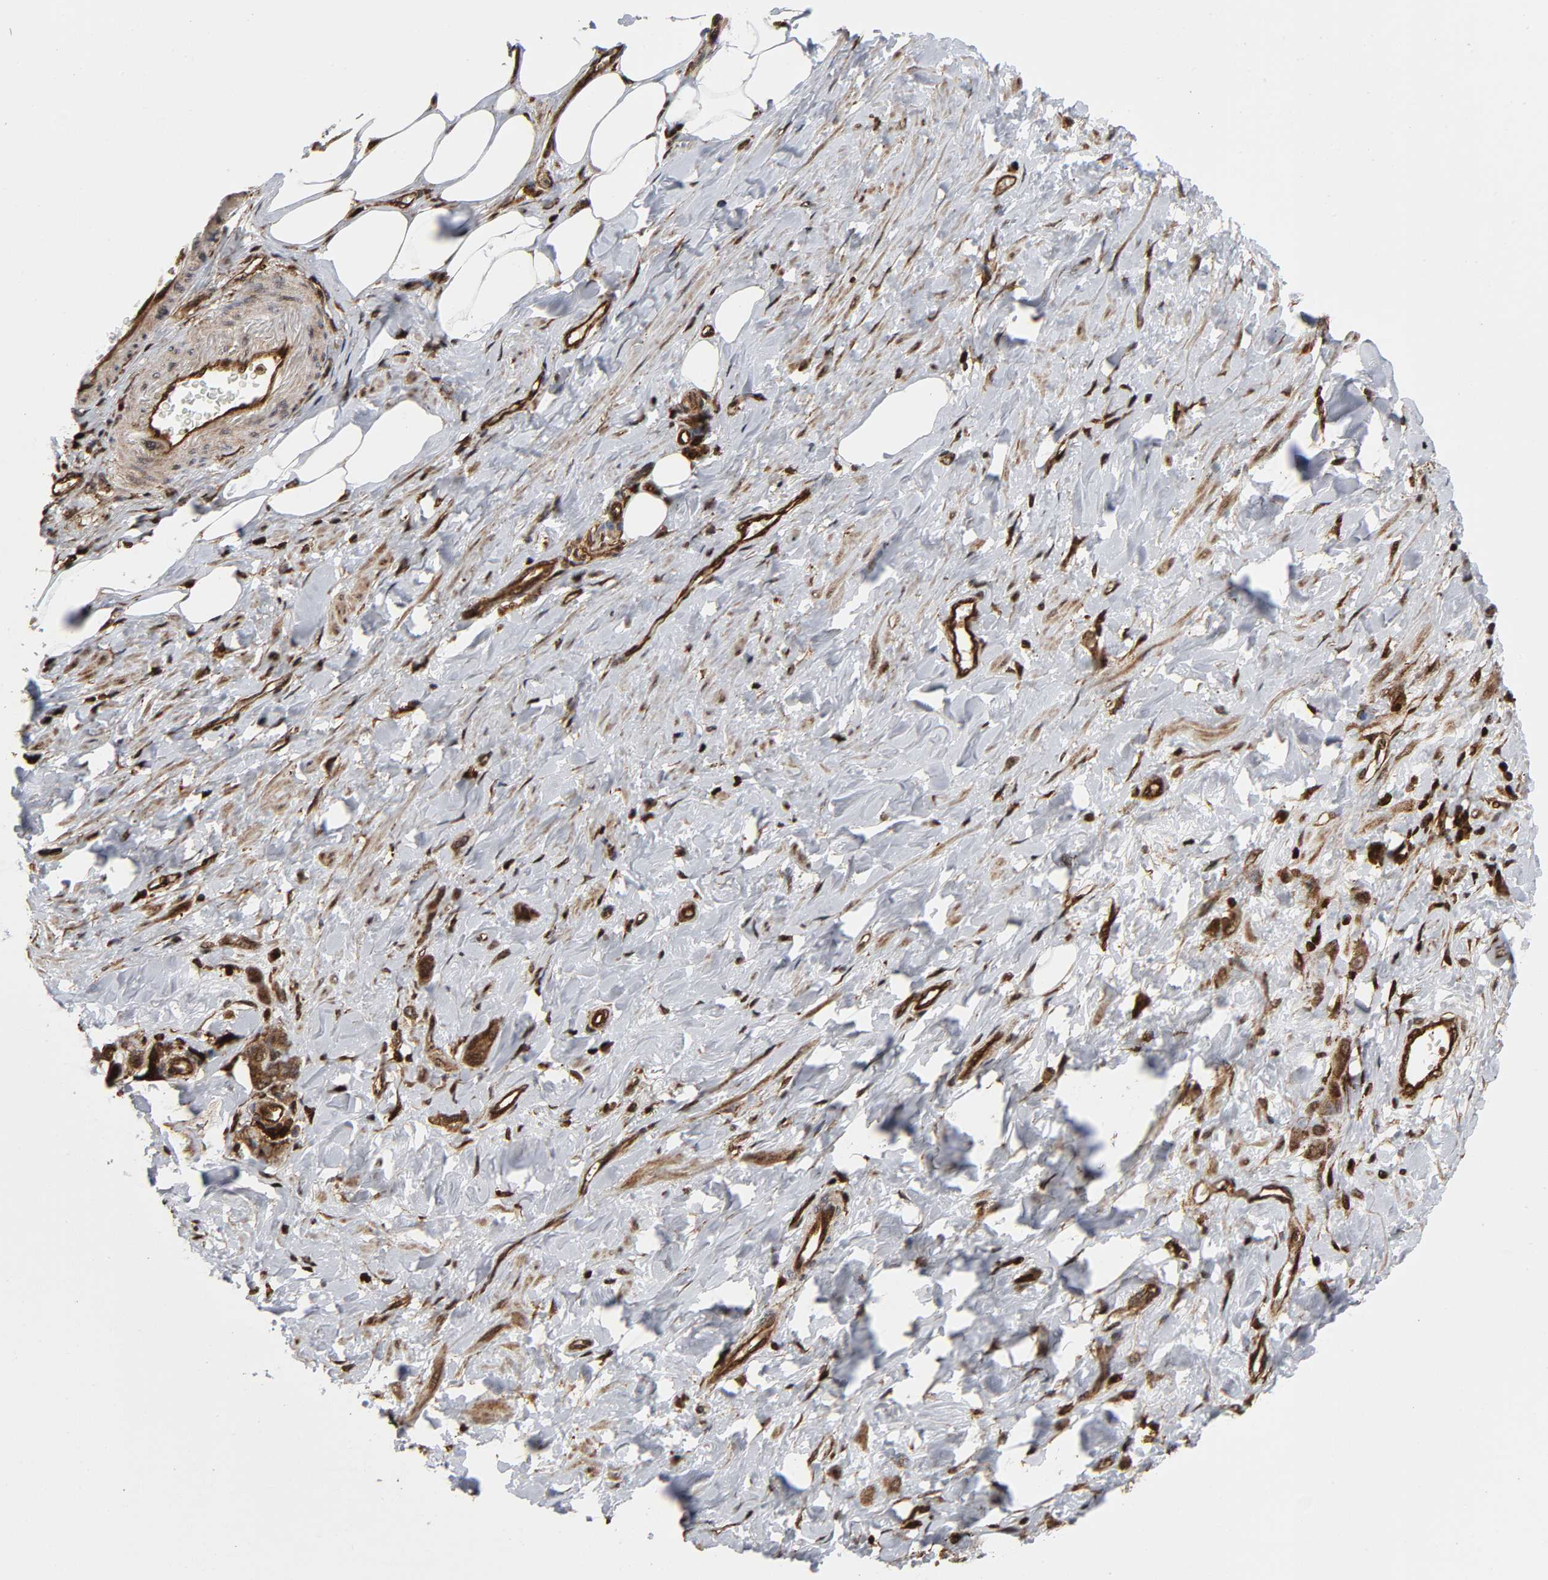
{"staining": {"intensity": "strong", "quantity": ">75%", "location": "cytoplasmic/membranous"}, "tissue": "stomach cancer", "cell_type": "Tumor cells", "image_type": "cancer", "snomed": [{"axis": "morphology", "description": "Adenocarcinoma, NOS"}, {"axis": "topography", "description": "Stomach"}], "caption": "Stomach adenocarcinoma stained with a brown dye displays strong cytoplasmic/membranous positive expression in approximately >75% of tumor cells.", "gene": "MAPK1", "patient": {"sex": "male", "age": 82}}